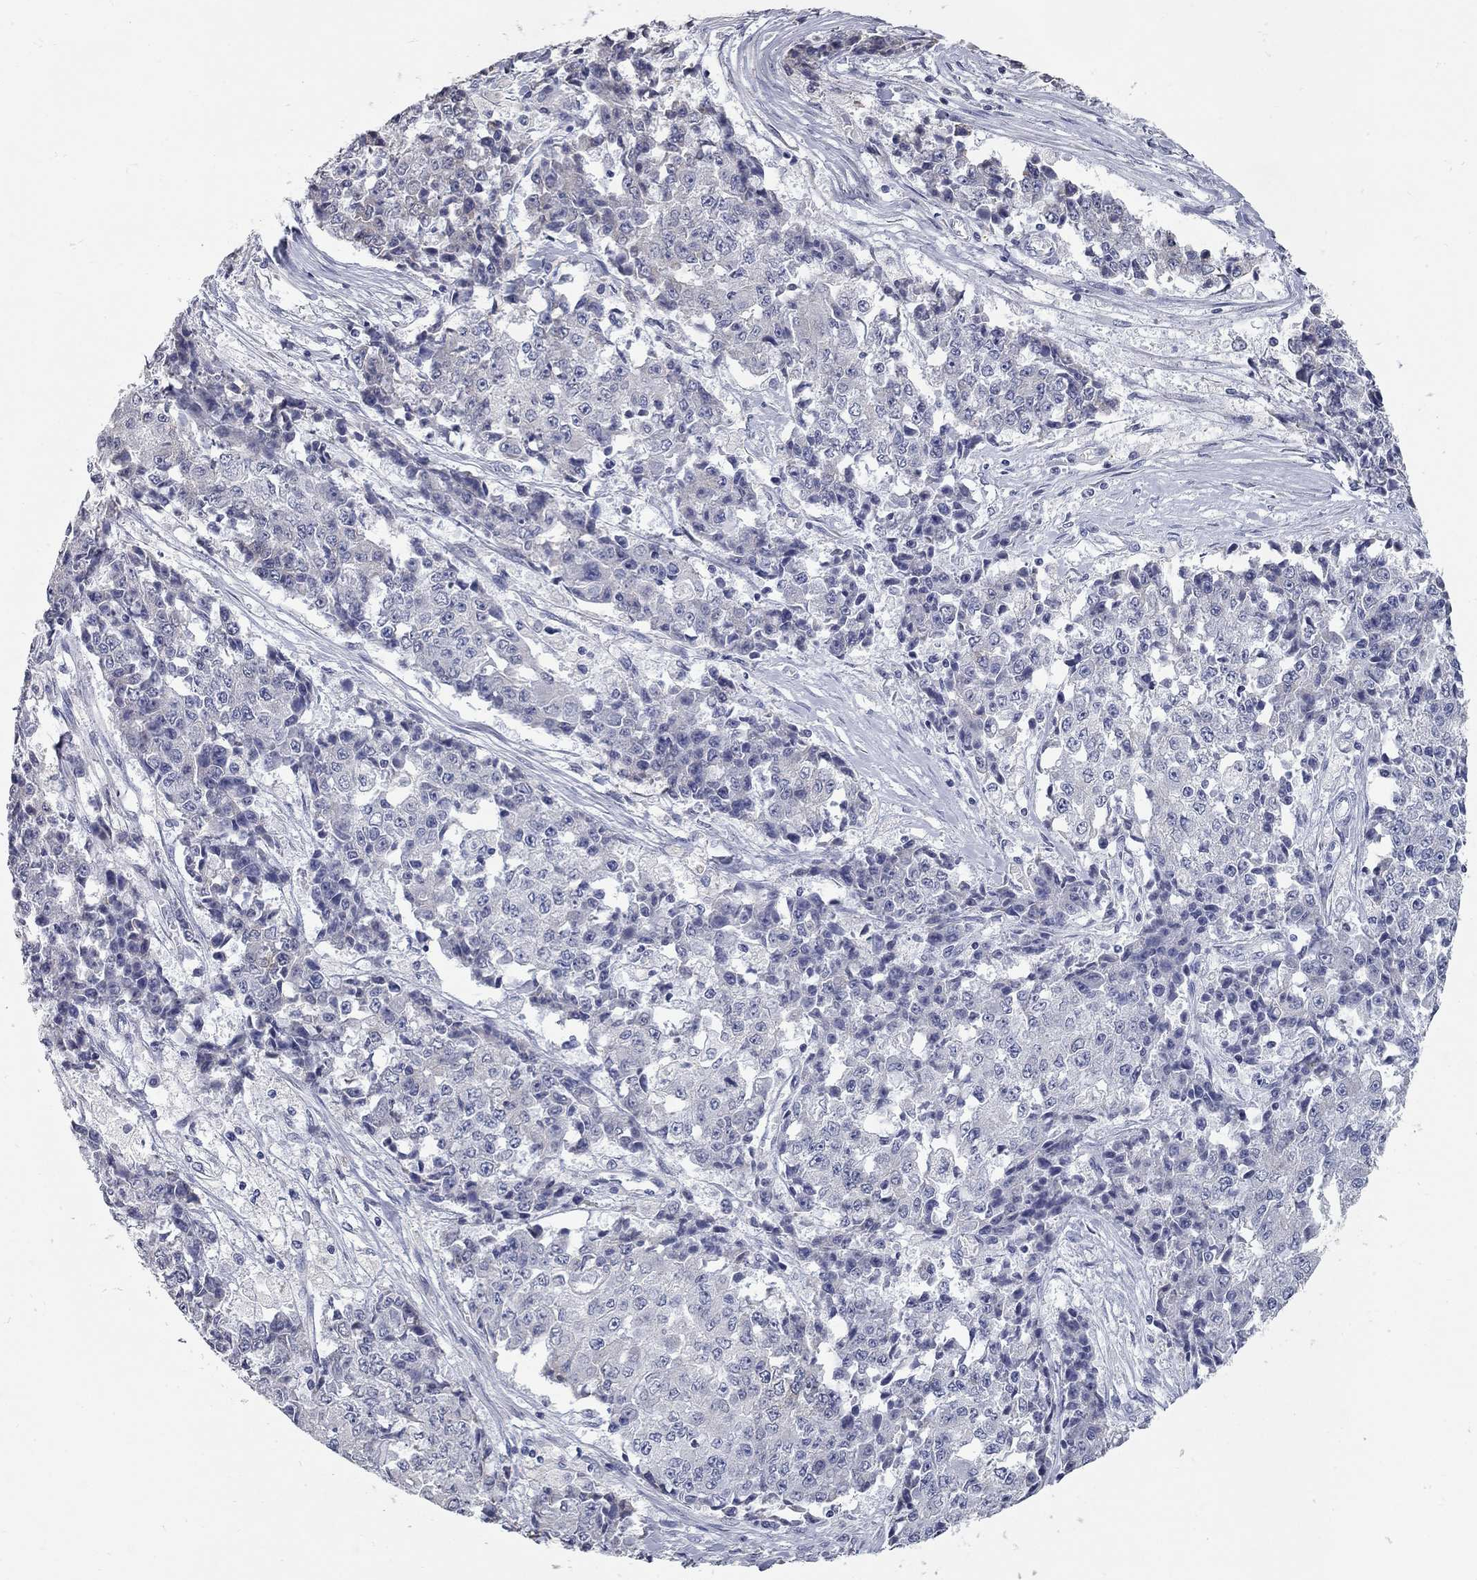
{"staining": {"intensity": "negative", "quantity": "none", "location": "none"}, "tissue": "ovarian cancer", "cell_type": "Tumor cells", "image_type": "cancer", "snomed": [{"axis": "morphology", "description": "Carcinoma, endometroid"}, {"axis": "topography", "description": "Ovary"}], "caption": "There is no significant expression in tumor cells of ovarian endometroid carcinoma. (Immunohistochemistry (ihc), brightfield microscopy, high magnification).", "gene": "XAGE2", "patient": {"sex": "female", "age": 42}}